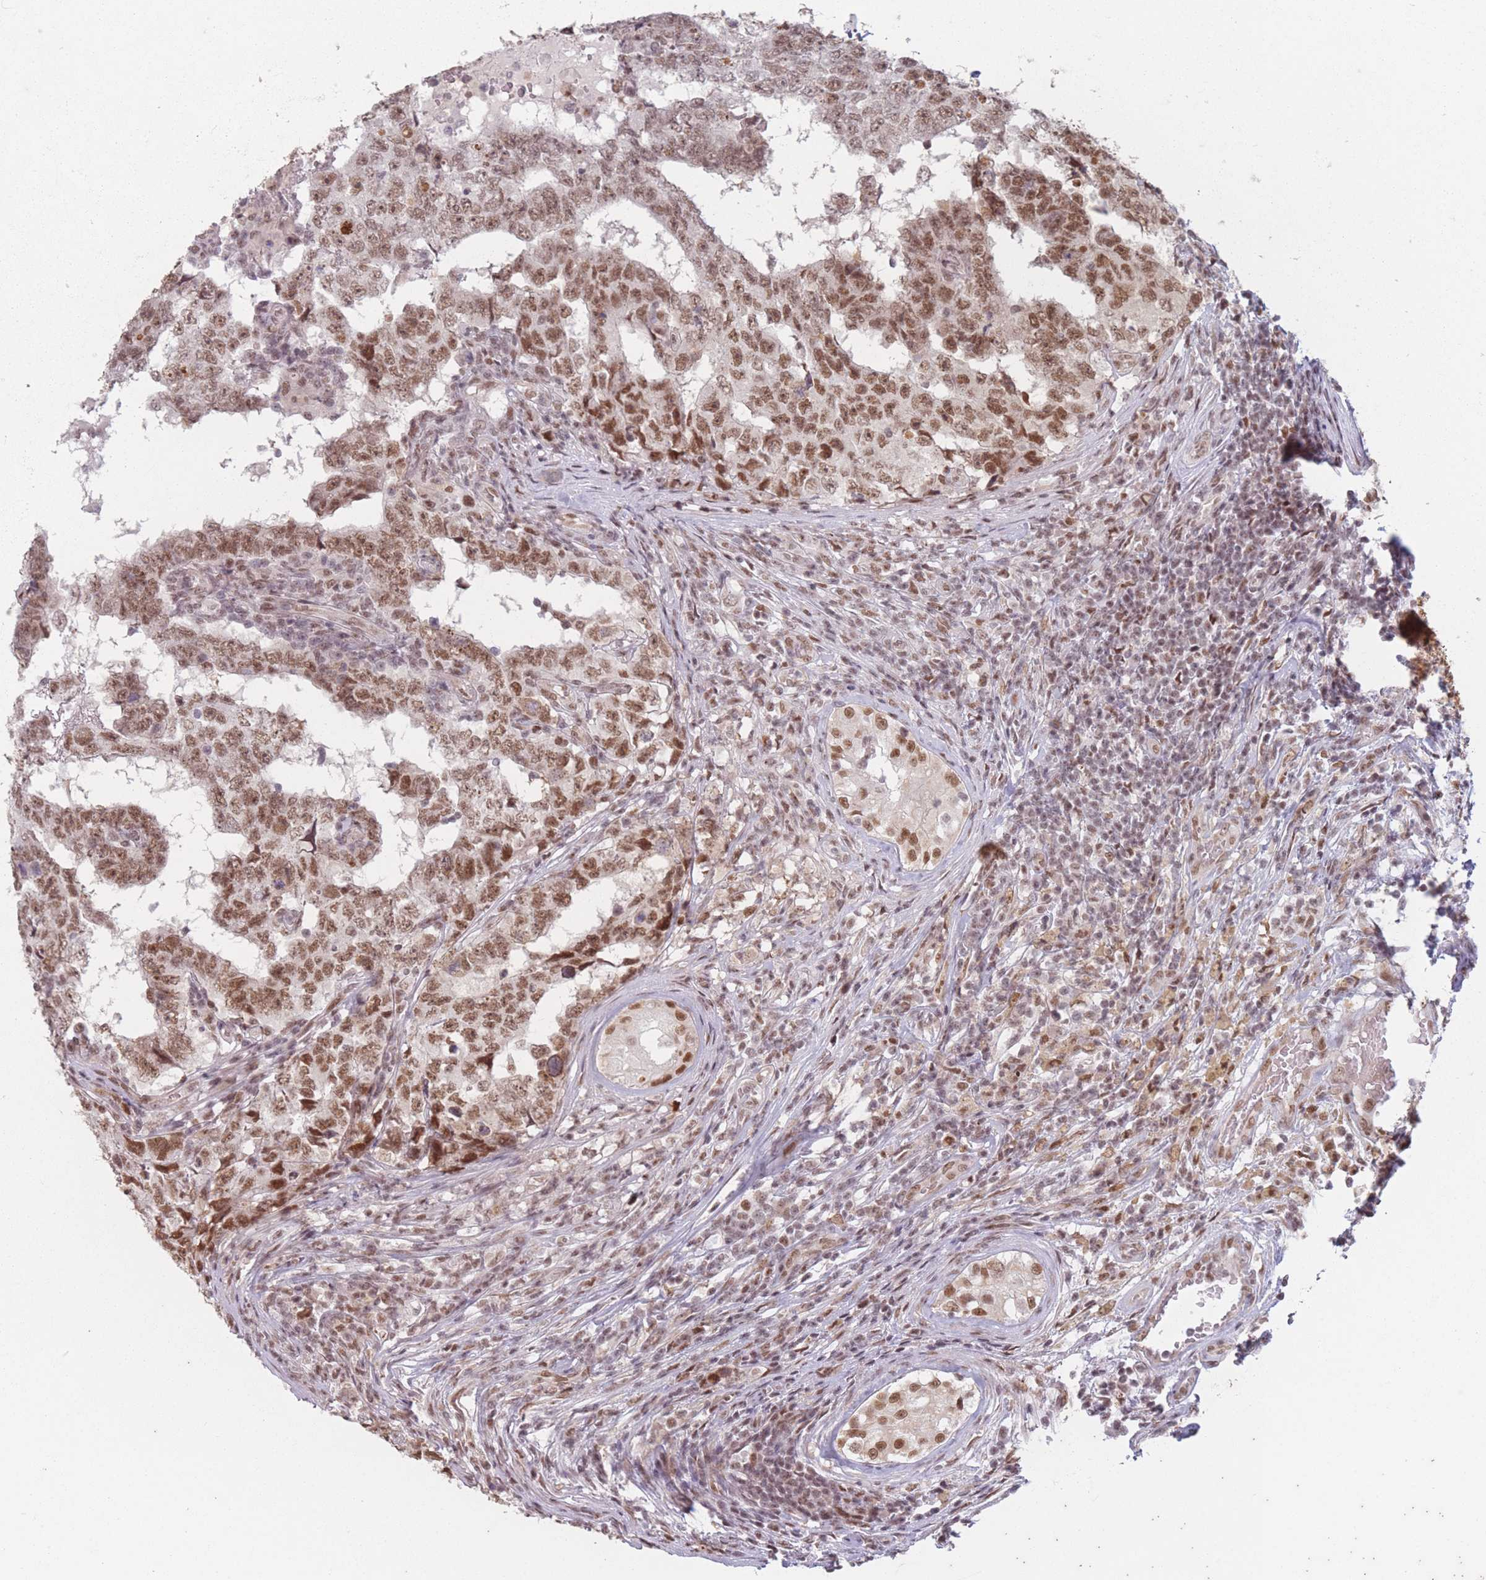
{"staining": {"intensity": "moderate", "quantity": ">75%", "location": "nuclear"}, "tissue": "testis cancer", "cell_type": "Tumor cells", "image_type": "cancer", "snomed": [{"axis": "morphology", "description": "Carcinoma, Embryonal, NOS"}, {"axis": "topography", "description": "Testis"}], "caption": "Embryonal carcinoma (testis) stained with DAB (3,3'-diaminobenzidine) immunohistochemistry (IHC) exhibits medium levels of moderate nuclear staining in about >75% of tumor cells.", "gene": "SUPT6H", "patient": {"sex": "male", "age": 25}}